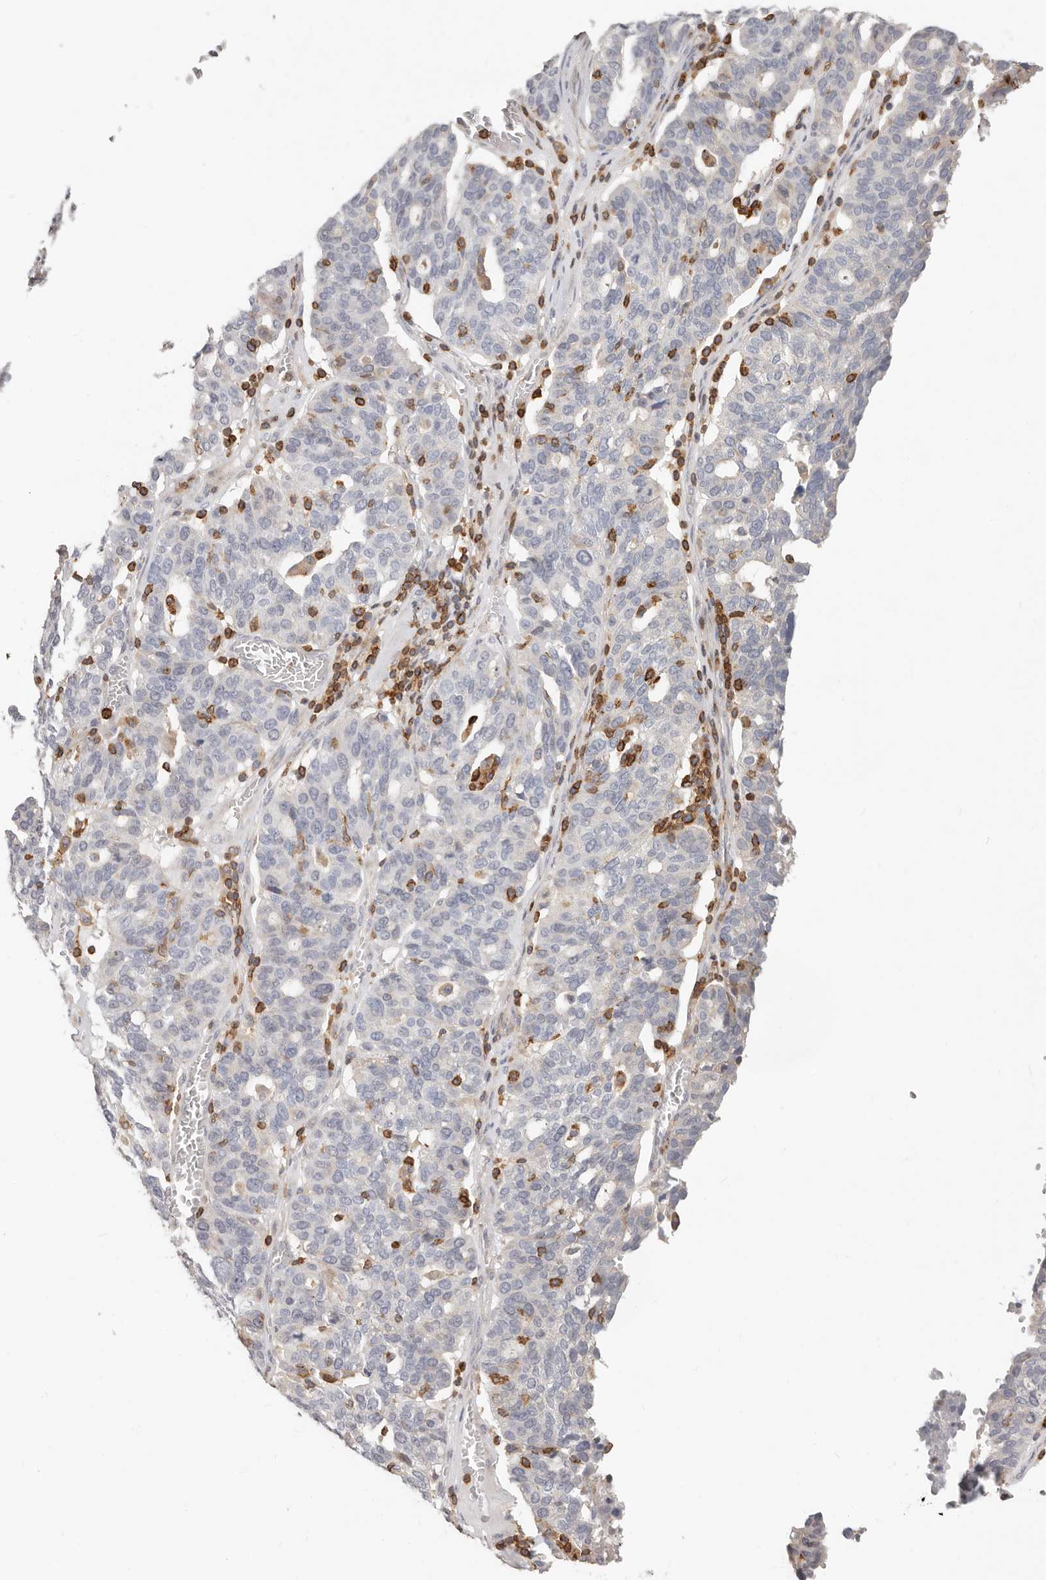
{"staining": {"intensity": "negative", "quantity": "none", "location": "none"}, "tissue": "ovarian cancer", "cell_type": "Tumor cells", "image_type": "cancer", "snomed": [{"axis": "morphology", "description": "Cystadenocarcinoma, serous, NOS"}, {"axis": "topography", "description": "Ovary"}], "caption": "The immunohistochemistry micrograph has no significant expression in tumor cells of serous cystadenocarcinoma (ovarian) tissue.", "gene": "TMEM63B", "patient": {"sex": "female", "age": 59}}